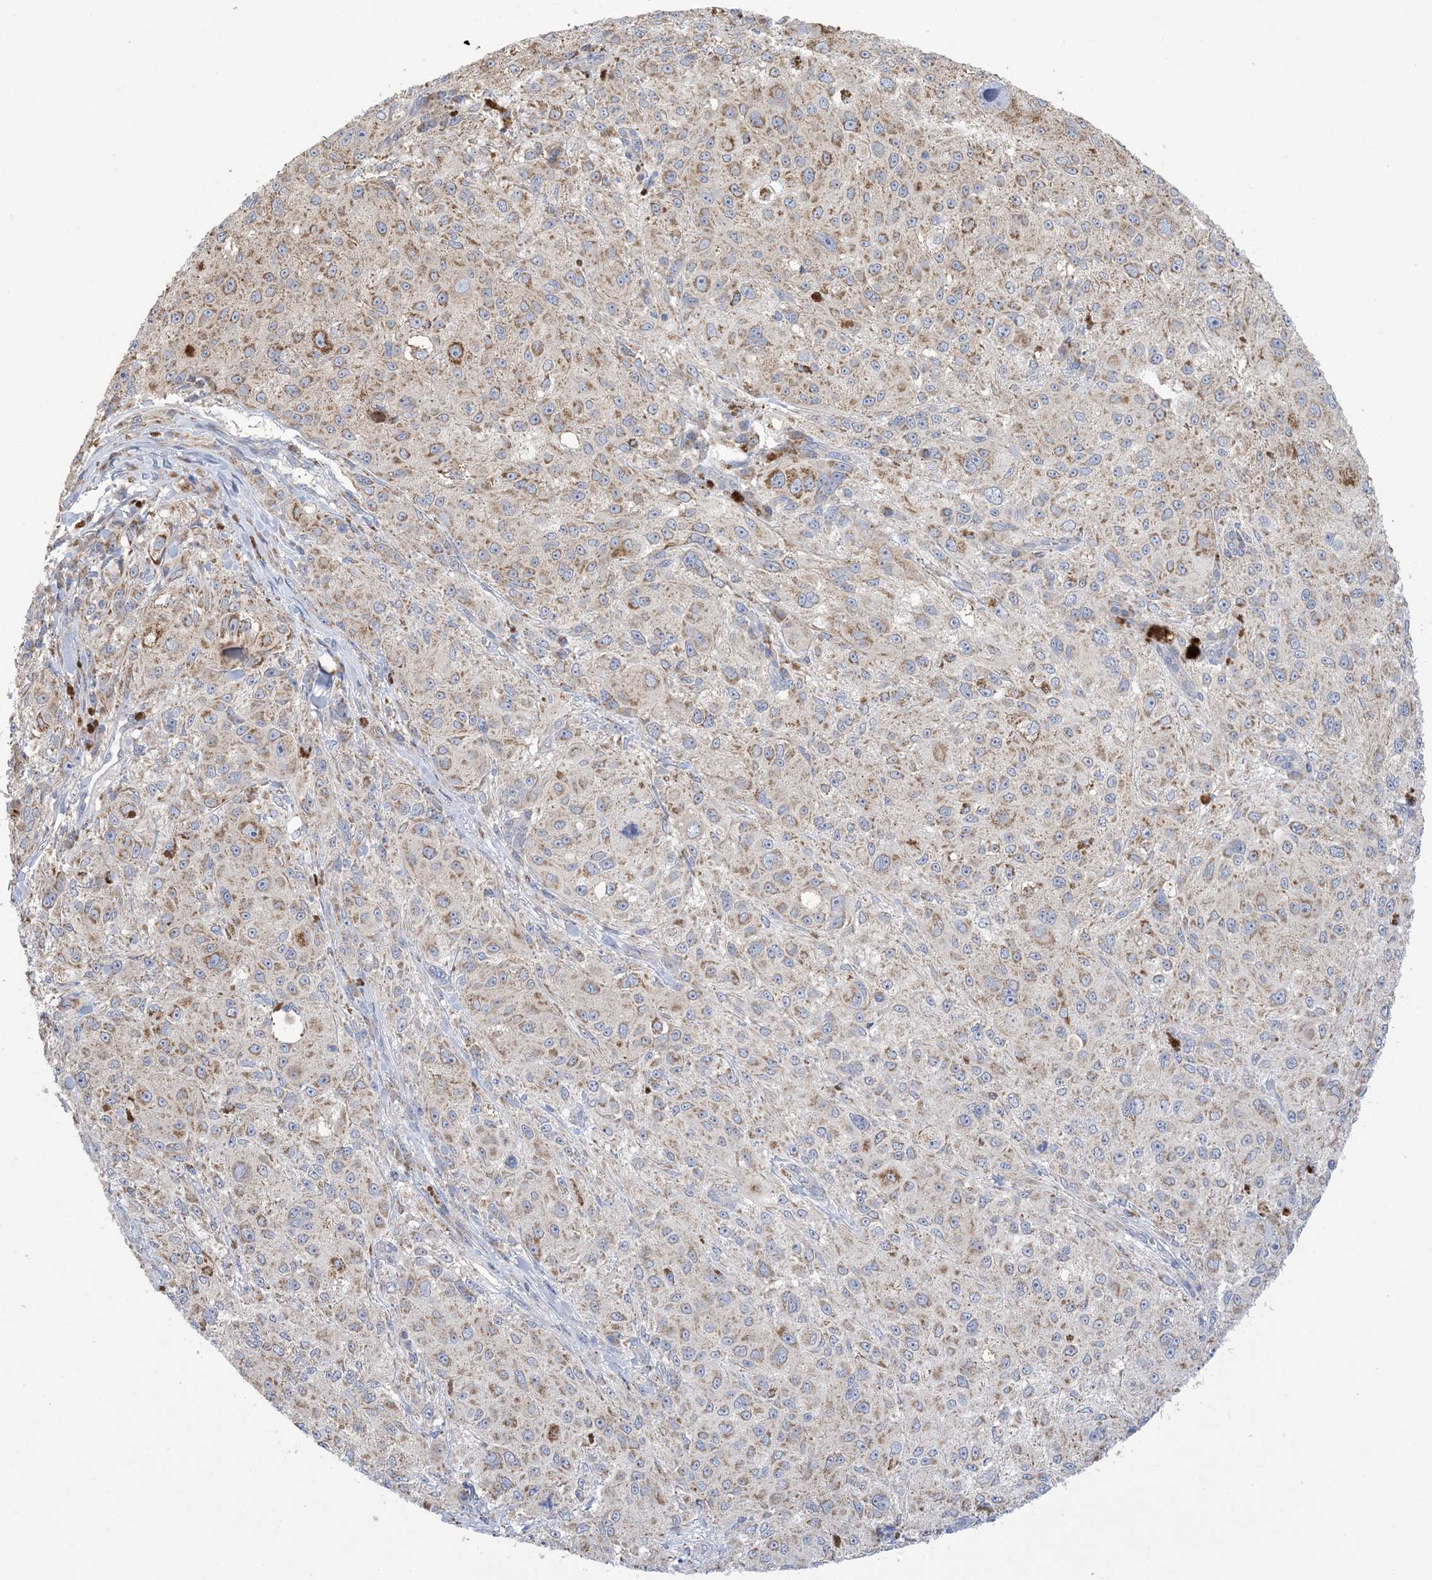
{"staining": {"intensity": "moderate", "quantity": ">75%", "location": "cytoplasmic/membranous"}, "tissue": "melanoma", "cell_type": "Tumor cells", "image_type": "cancer", "snomed": [{"axis": "morphology", "description": "Necrosis, NOS"}, {"axis": "morphology", "description": "Malignant melanoma, NOS"}, {"axis": "topography", "description": "Skin"}], "caption": "Brown immunohistochemical staining in melanoma demonstrates moderate cytoplasmic/membranous expression in approximately >75% of tumor cells. (IHC, brightfield microscopy, high magnification).", "gene": "CLEC16A", "patient": {"sex": "female", "age": 87}}